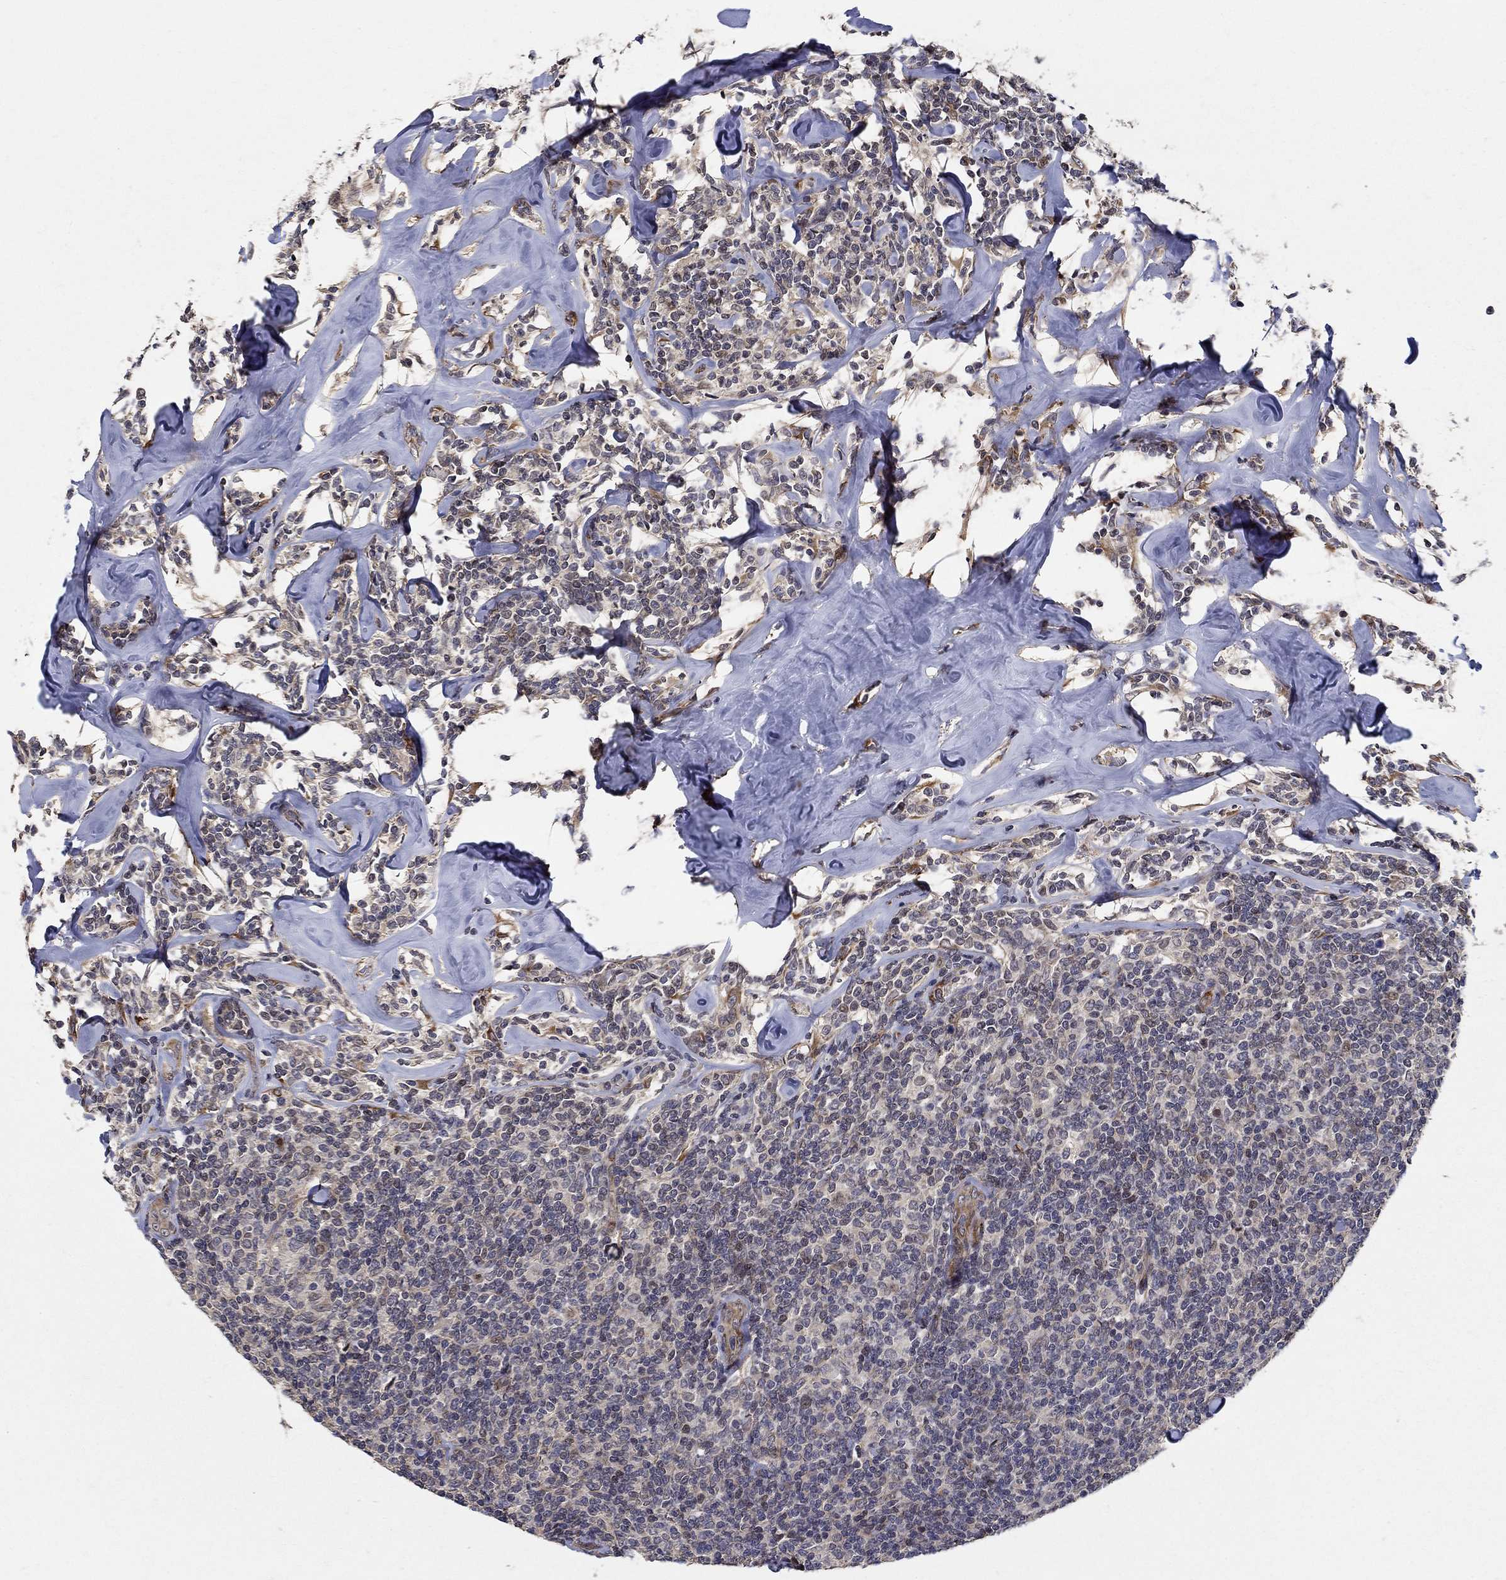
{"staining": {"intensity": "negative", "quantity": "none", "location": "none"}, "tissue": "lymphoma", "cell_type": "Tumor cells", "image_type": "cancer", "snomed": [{"axis": "morphology", "description": "Malignant lymphoma, non-Hodgkin's type, Low grade"}, {"axis": "topography", "description": "Lymph node"}], "caption": "This is an IHC histopathology image of human malignant lymphoma, non-Hodgkin's type (low-grade). There is no staining in tumor cells.", "gene": "ZNF594", "patient": {"sex": "female", "age": 56}}